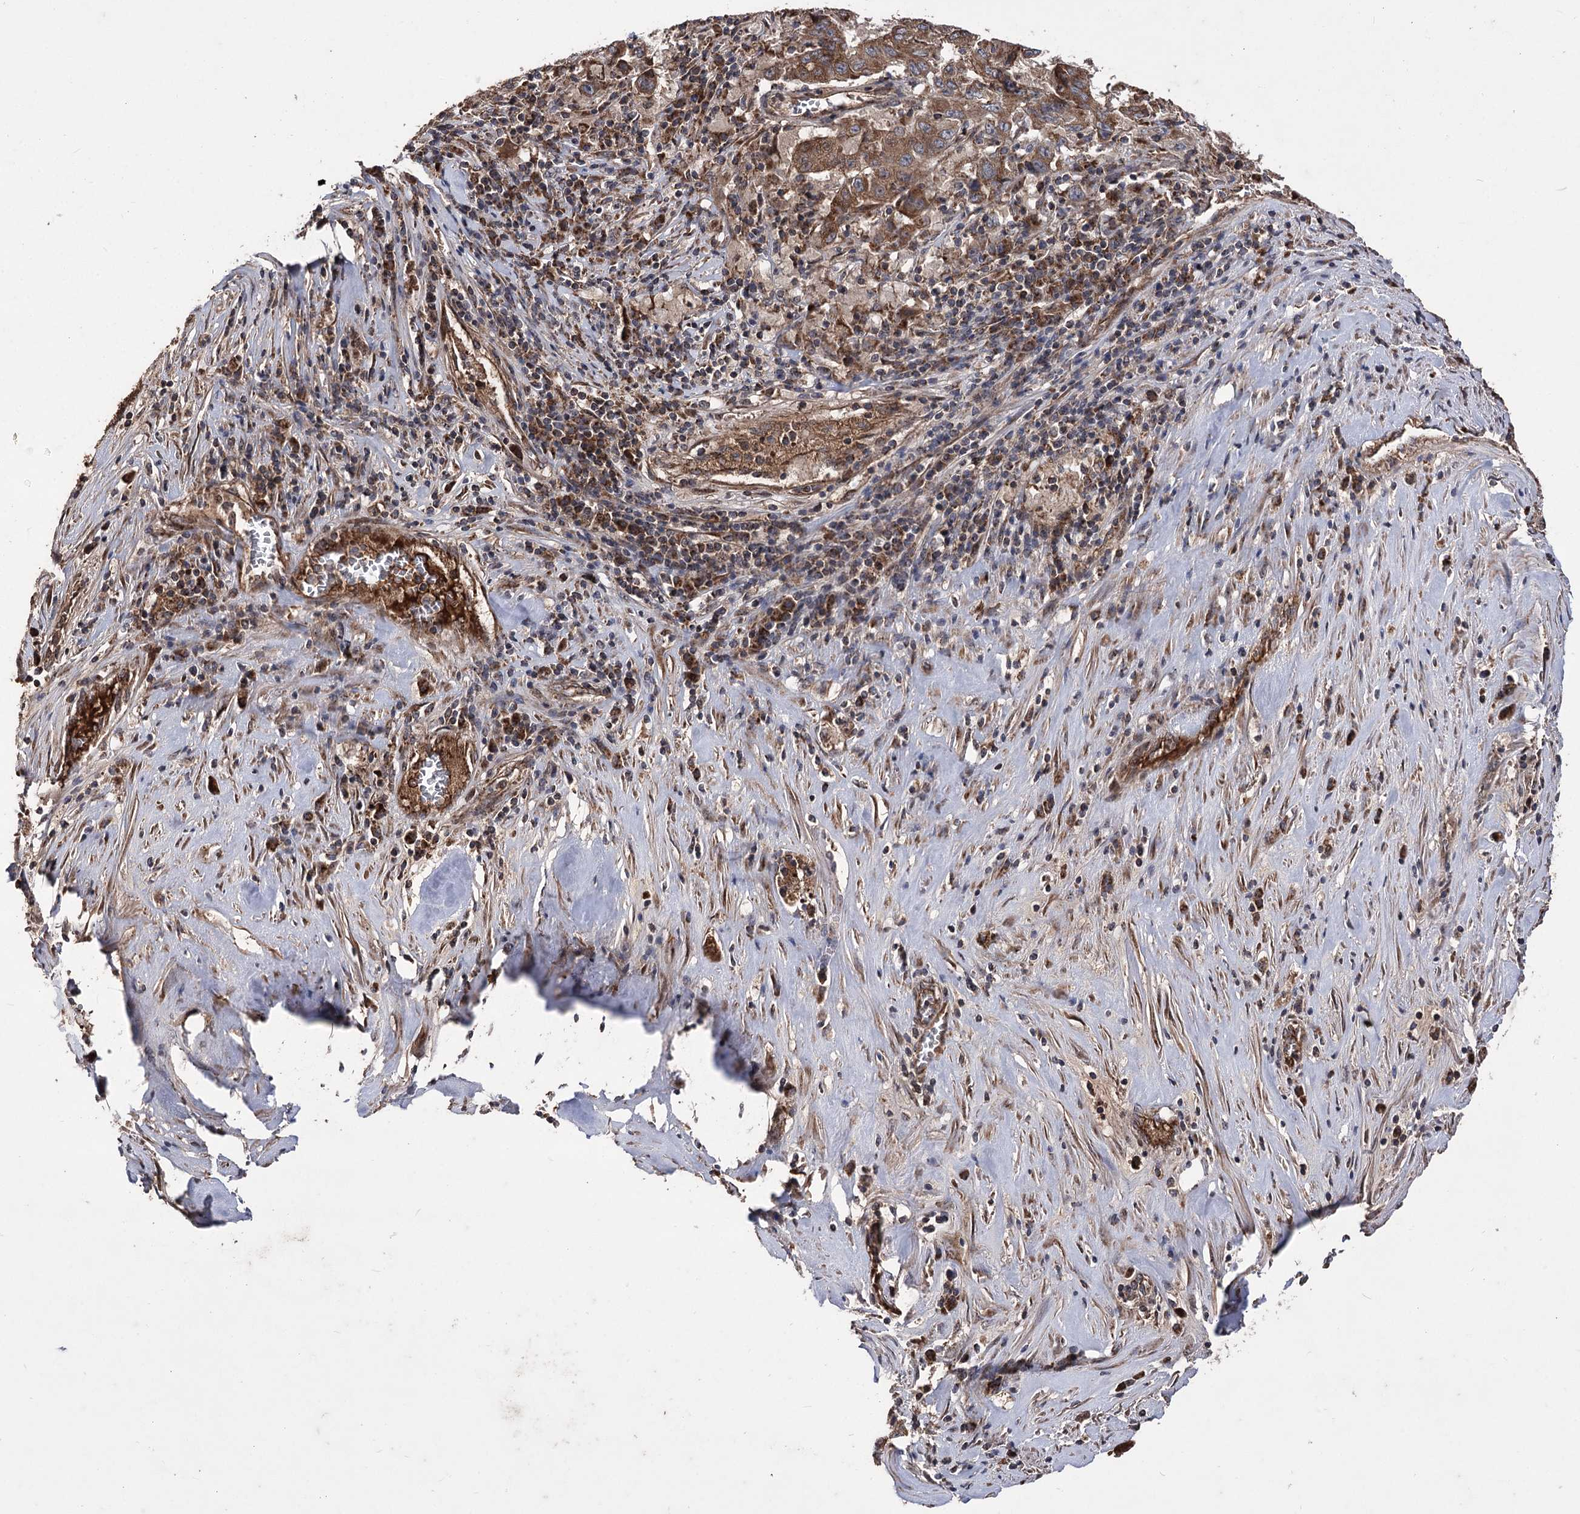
{"staining": {"intensity": "strong", "quantity": ">75%", "location": "cytoplasmic/membranous"}, "tissue": "pancreatic cancer", "cell_type": "Tumor cells", "image_type": "cancer", "snomed": [{"axis": "morphology", "description": "Adenocarcinoma, NOS"}, {"axis": "topography", "description": "Pancreas"}], "caption": "Tumor cells demonstrate high levels of strong cytoplasmic/membranous staining in about >75% of cells in pancreatic adenocarcinoma.", "gene": "RASSF3", "patient": {"sex": "male", "age": 63}}